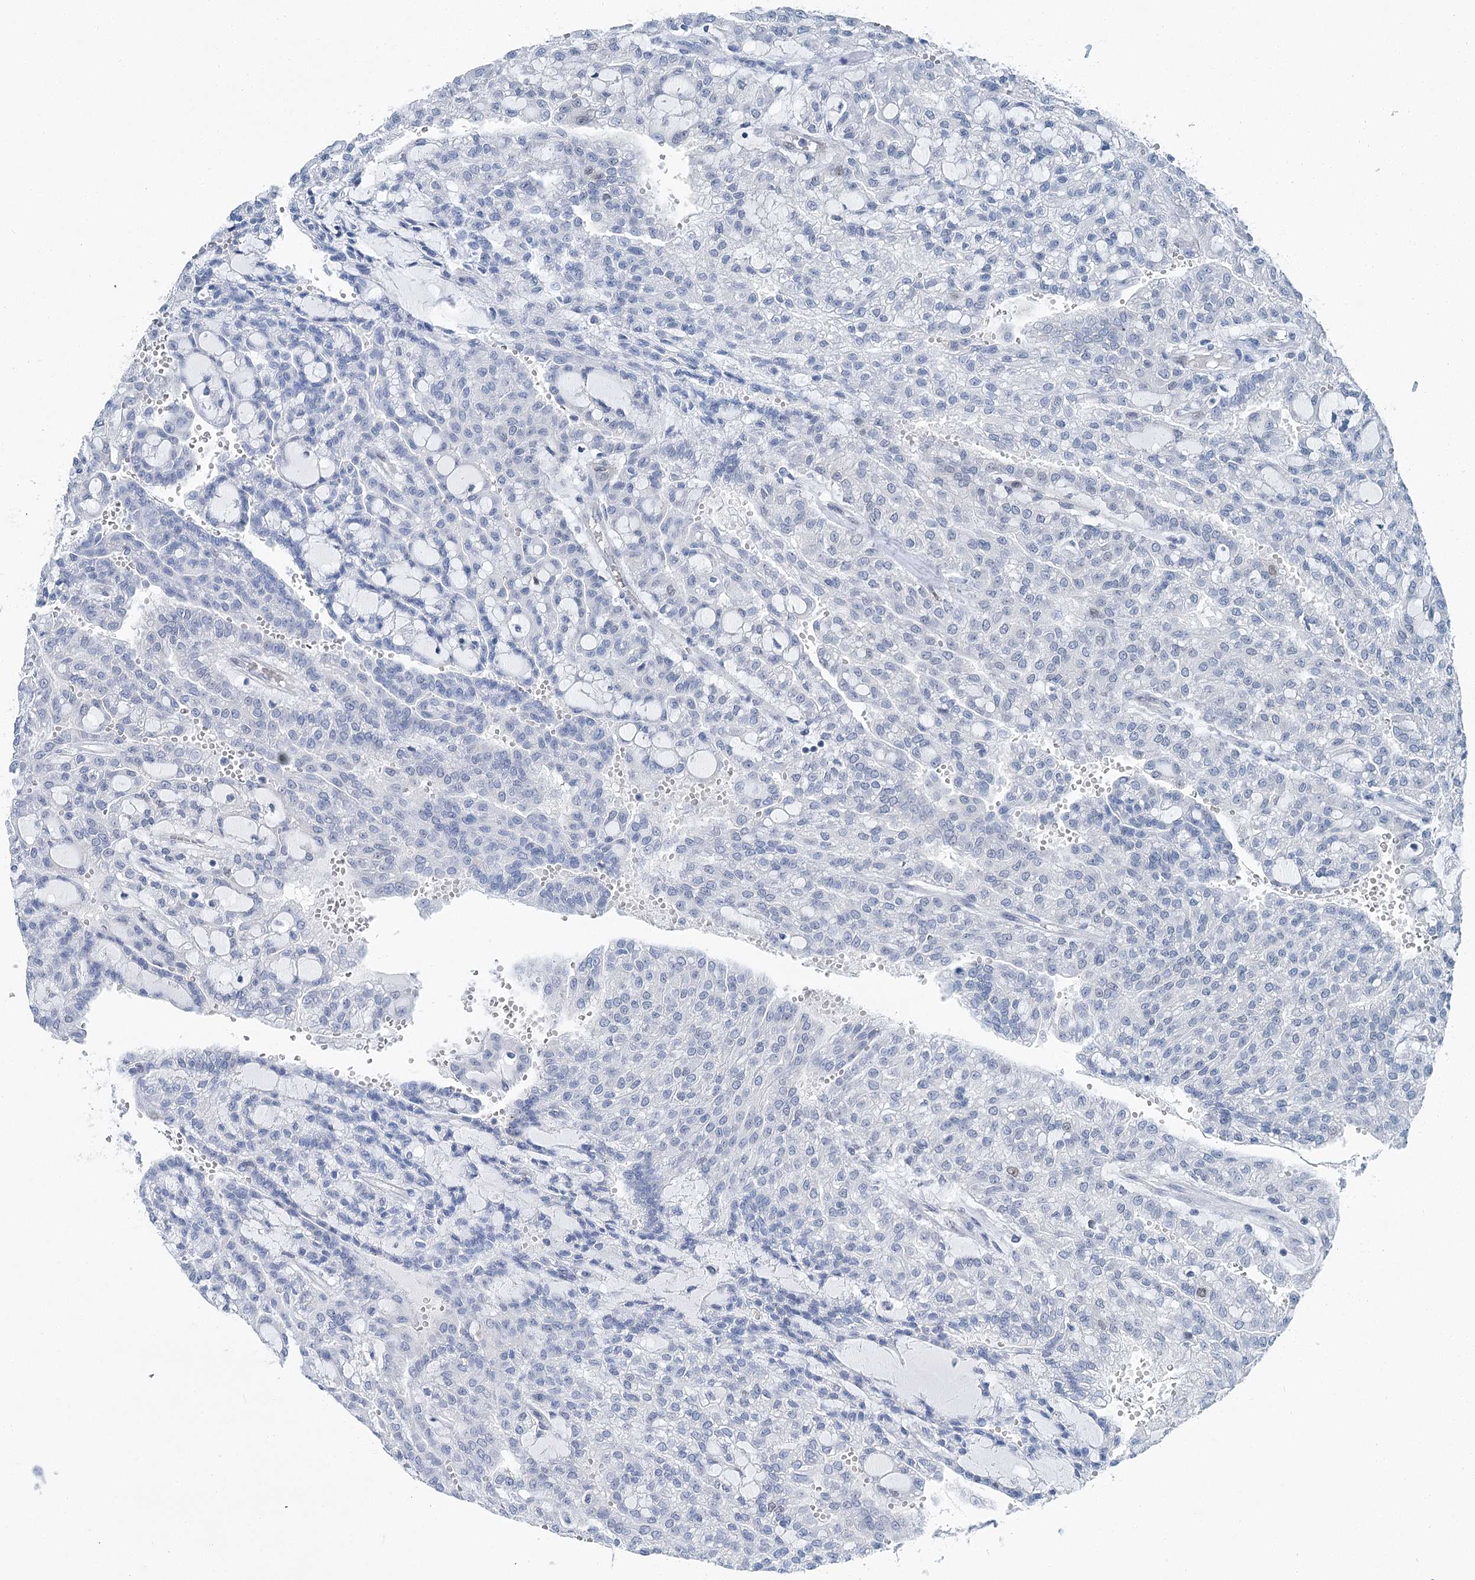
{"staining": {"intensity": "negative", "quantity": "none", "location": "none"}, "tissue": "renal cancer", "cell_type": "Tumor cells", "image_type": "cancer", "snomed": [{"axis": "morphology", "description": "Adenocarcinoma, NOS"}, {"axis": "topography", "description": "Kidney"}], "caption": "A high-resolution histopathology image shows immunohistochemistry (IHC) staining of renal adenocarcinoma, which exhibits no significant positivity in tumor cells. (DAB IHC with hematoxylin counter stain).", "gene": "HAT1", "patient": {"sex": "male", "age": 63}}